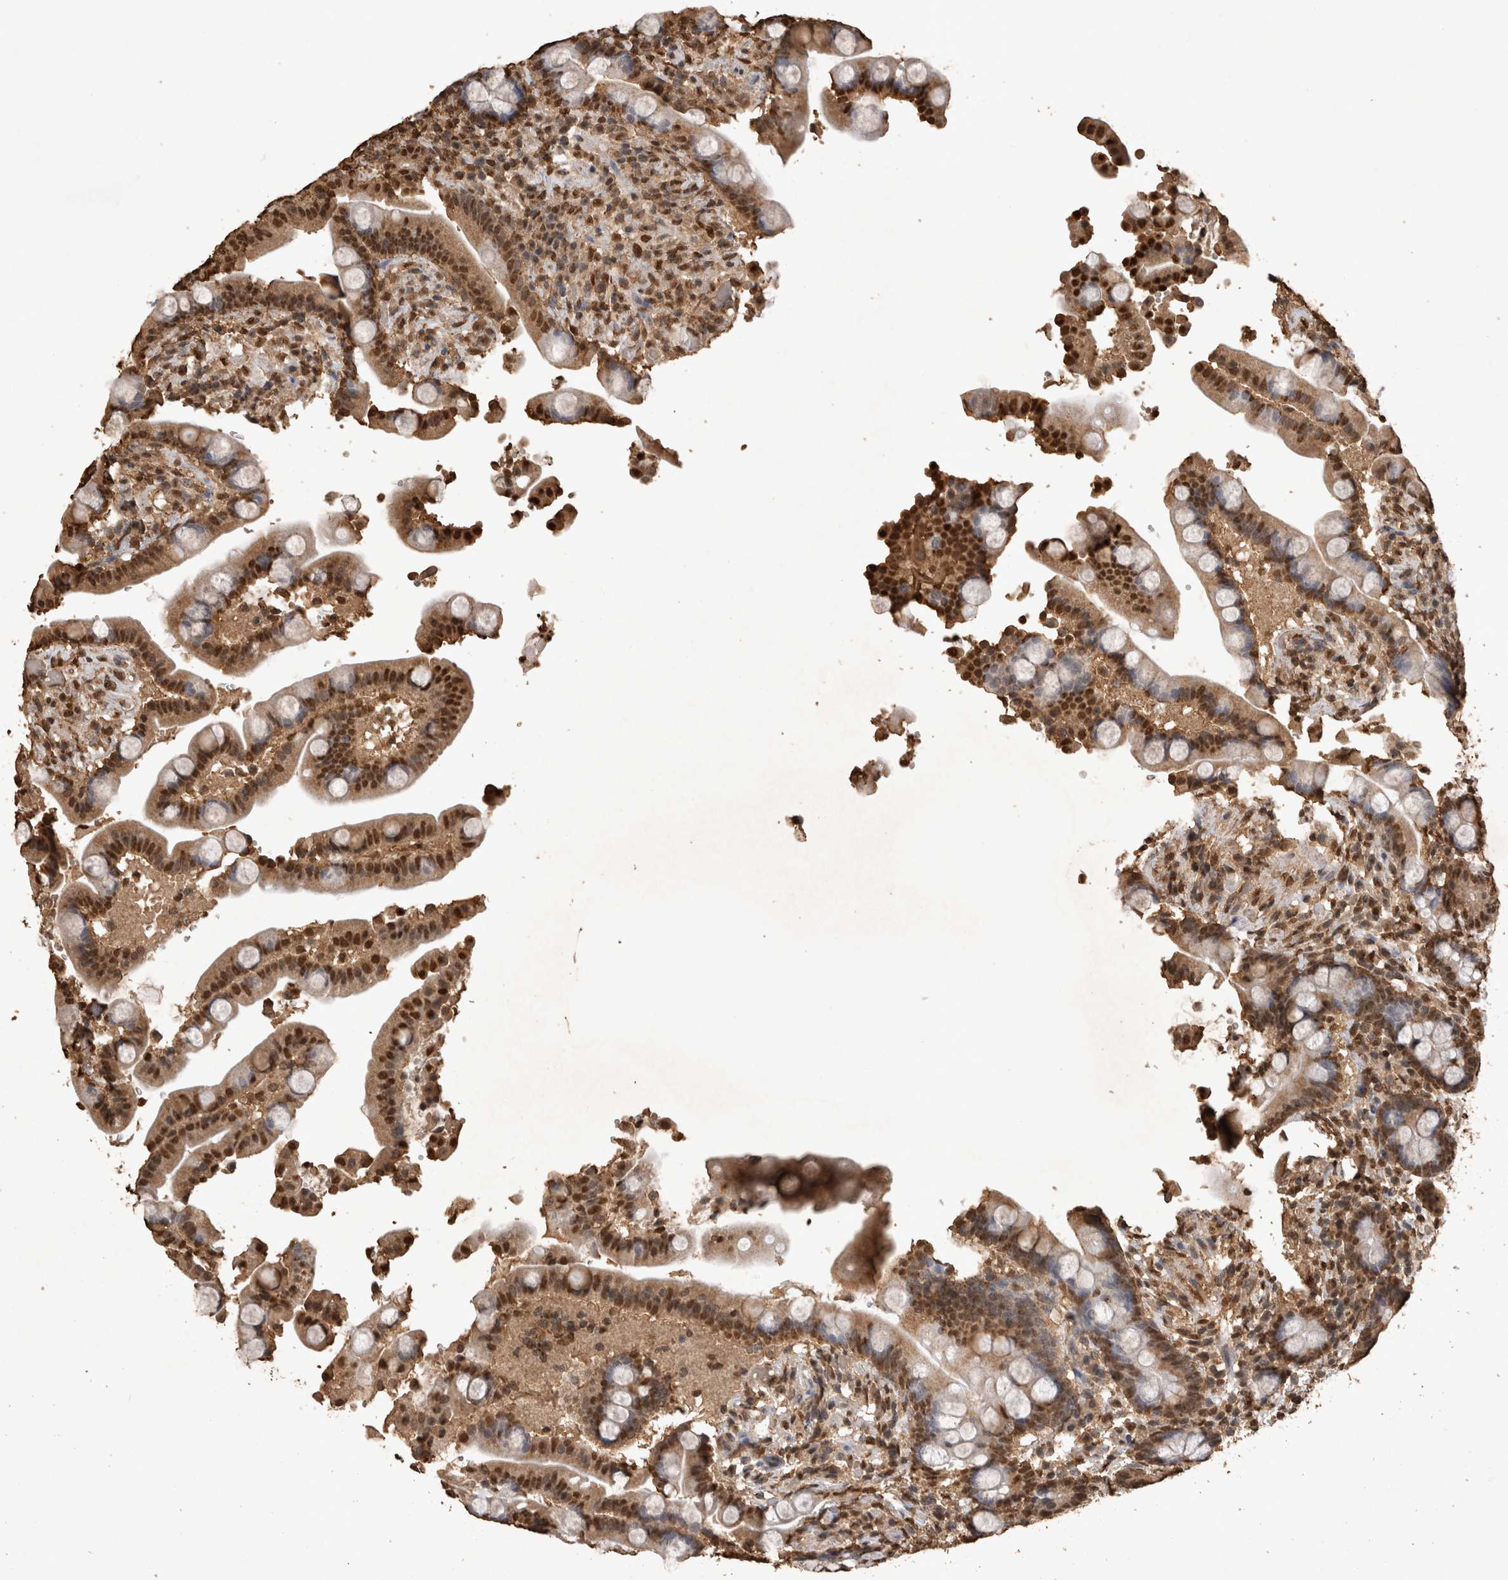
{"staining": {"intensity": "strong", "quantity": ">75%", "location": "cytoplasmic/membranous,nuclear"}, "tissue": "colon", "cell_type": "Endothelial cells", "image_type": "normal", "snomed": [{"axis": "morphology", "description": "Normal tissue, NOS"}, {"axis": "topography", "description": "Colon"}], "caption": "A brown stain shows strong cytoplasmic/membranous,nuclear expression of a protein in endothelial cells of unremarkable colon.", "gene": "OAS2", "patient": {"sex": "male", "age": 73}}